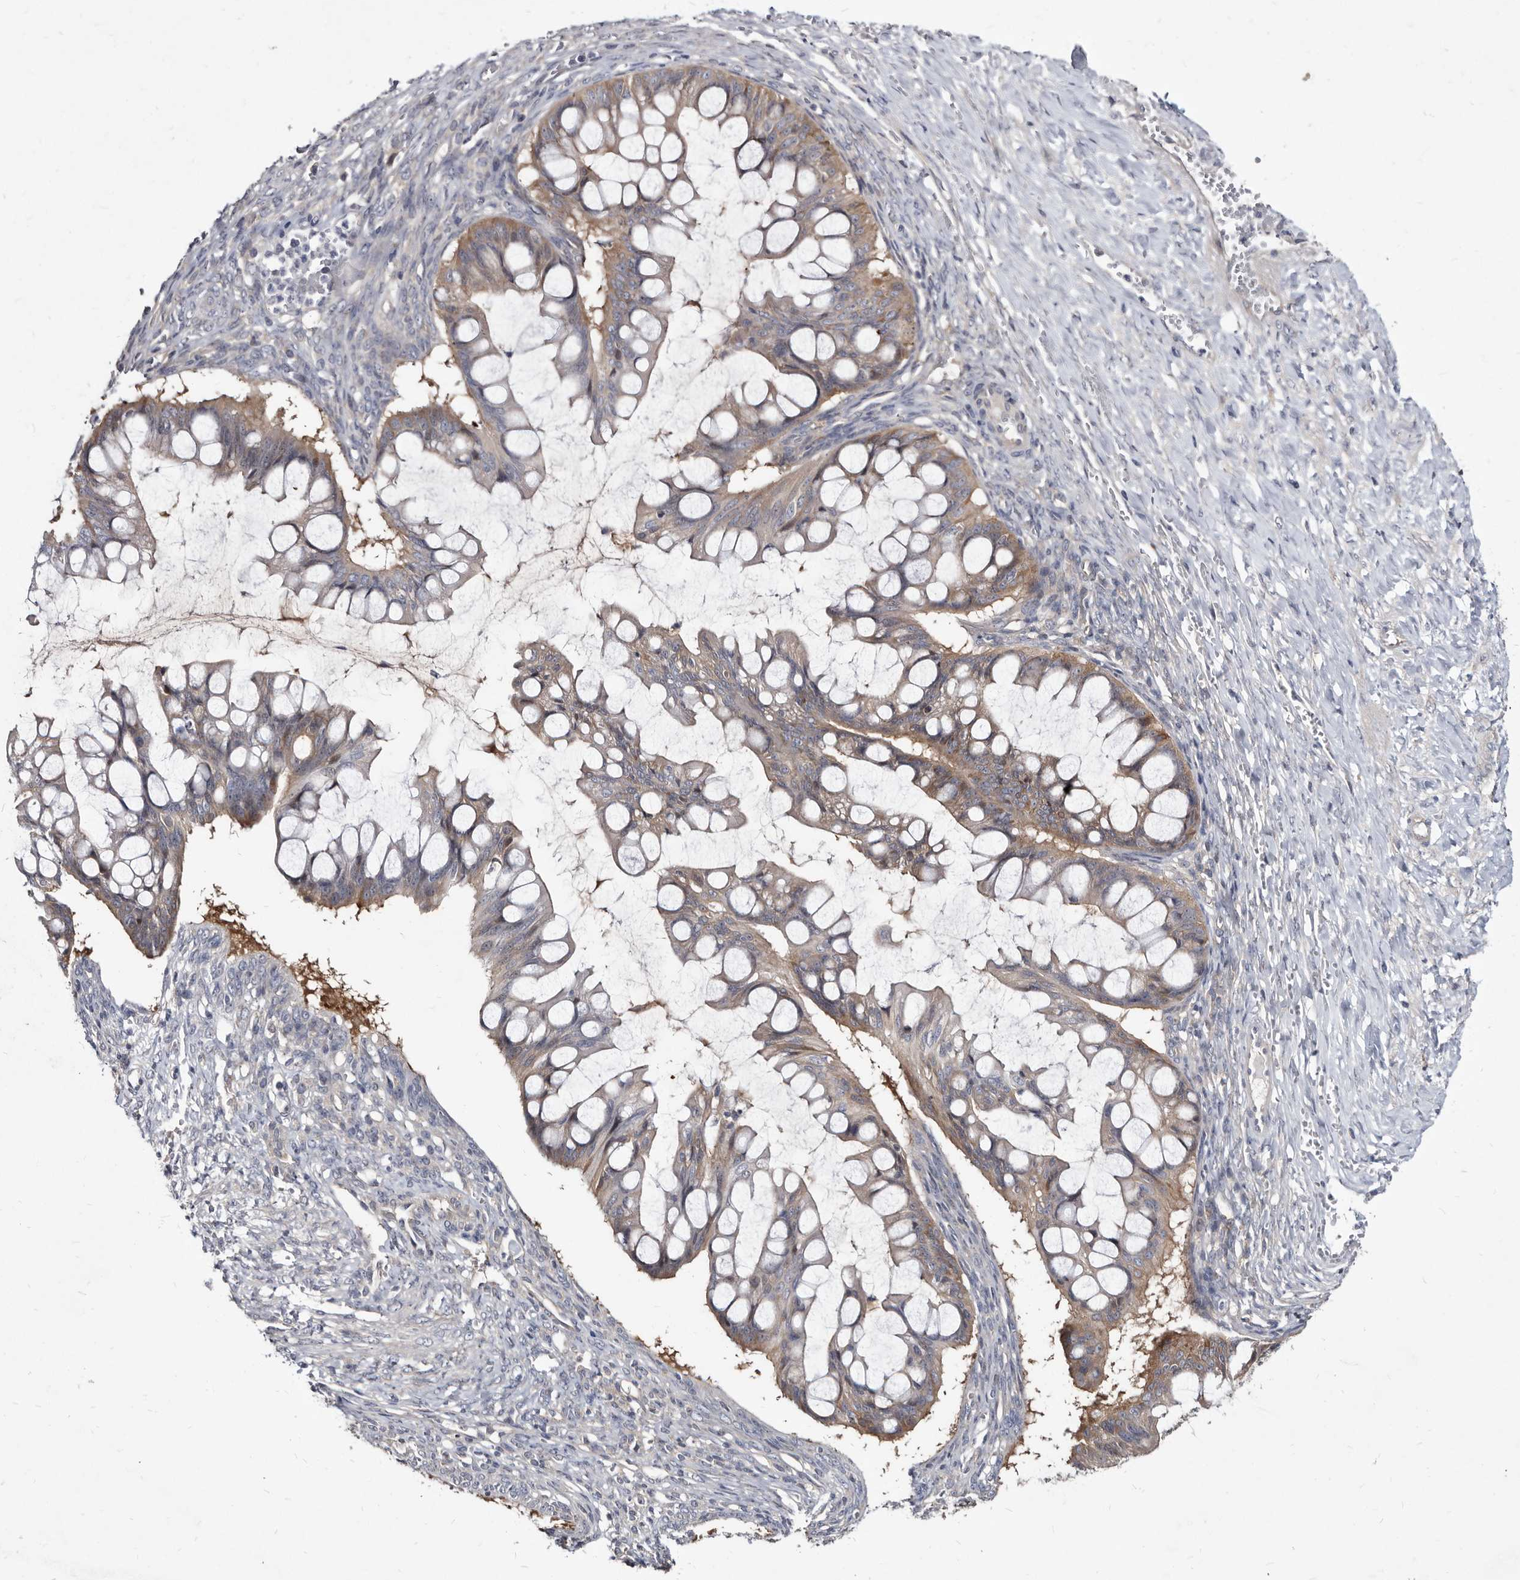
{"staining": {"intensity": "weak", "quantity": ">75%", "location": "cytoplasmic/membranous"}, "tissue": "ovarian cancer", "cell_type": "Tumor cells", "image_type": "cancer", "snomed": [{"axis": "morphology", "description": "Cystadenocarcinoma, mucinous, NOS"}, {"axis": "topography", "description": "Ovary"}], "caption": "Protein expression analysis of human ovarian cancer reveals weak cytoplasmic/membranous staining in approximately >75% of tumor cells. Immunohistochemistry (ihc) stains the protein in brown and the nuclei are stained blue.", "gene": "ABCF2", "patient": {"sex": "female", "age": 73}}